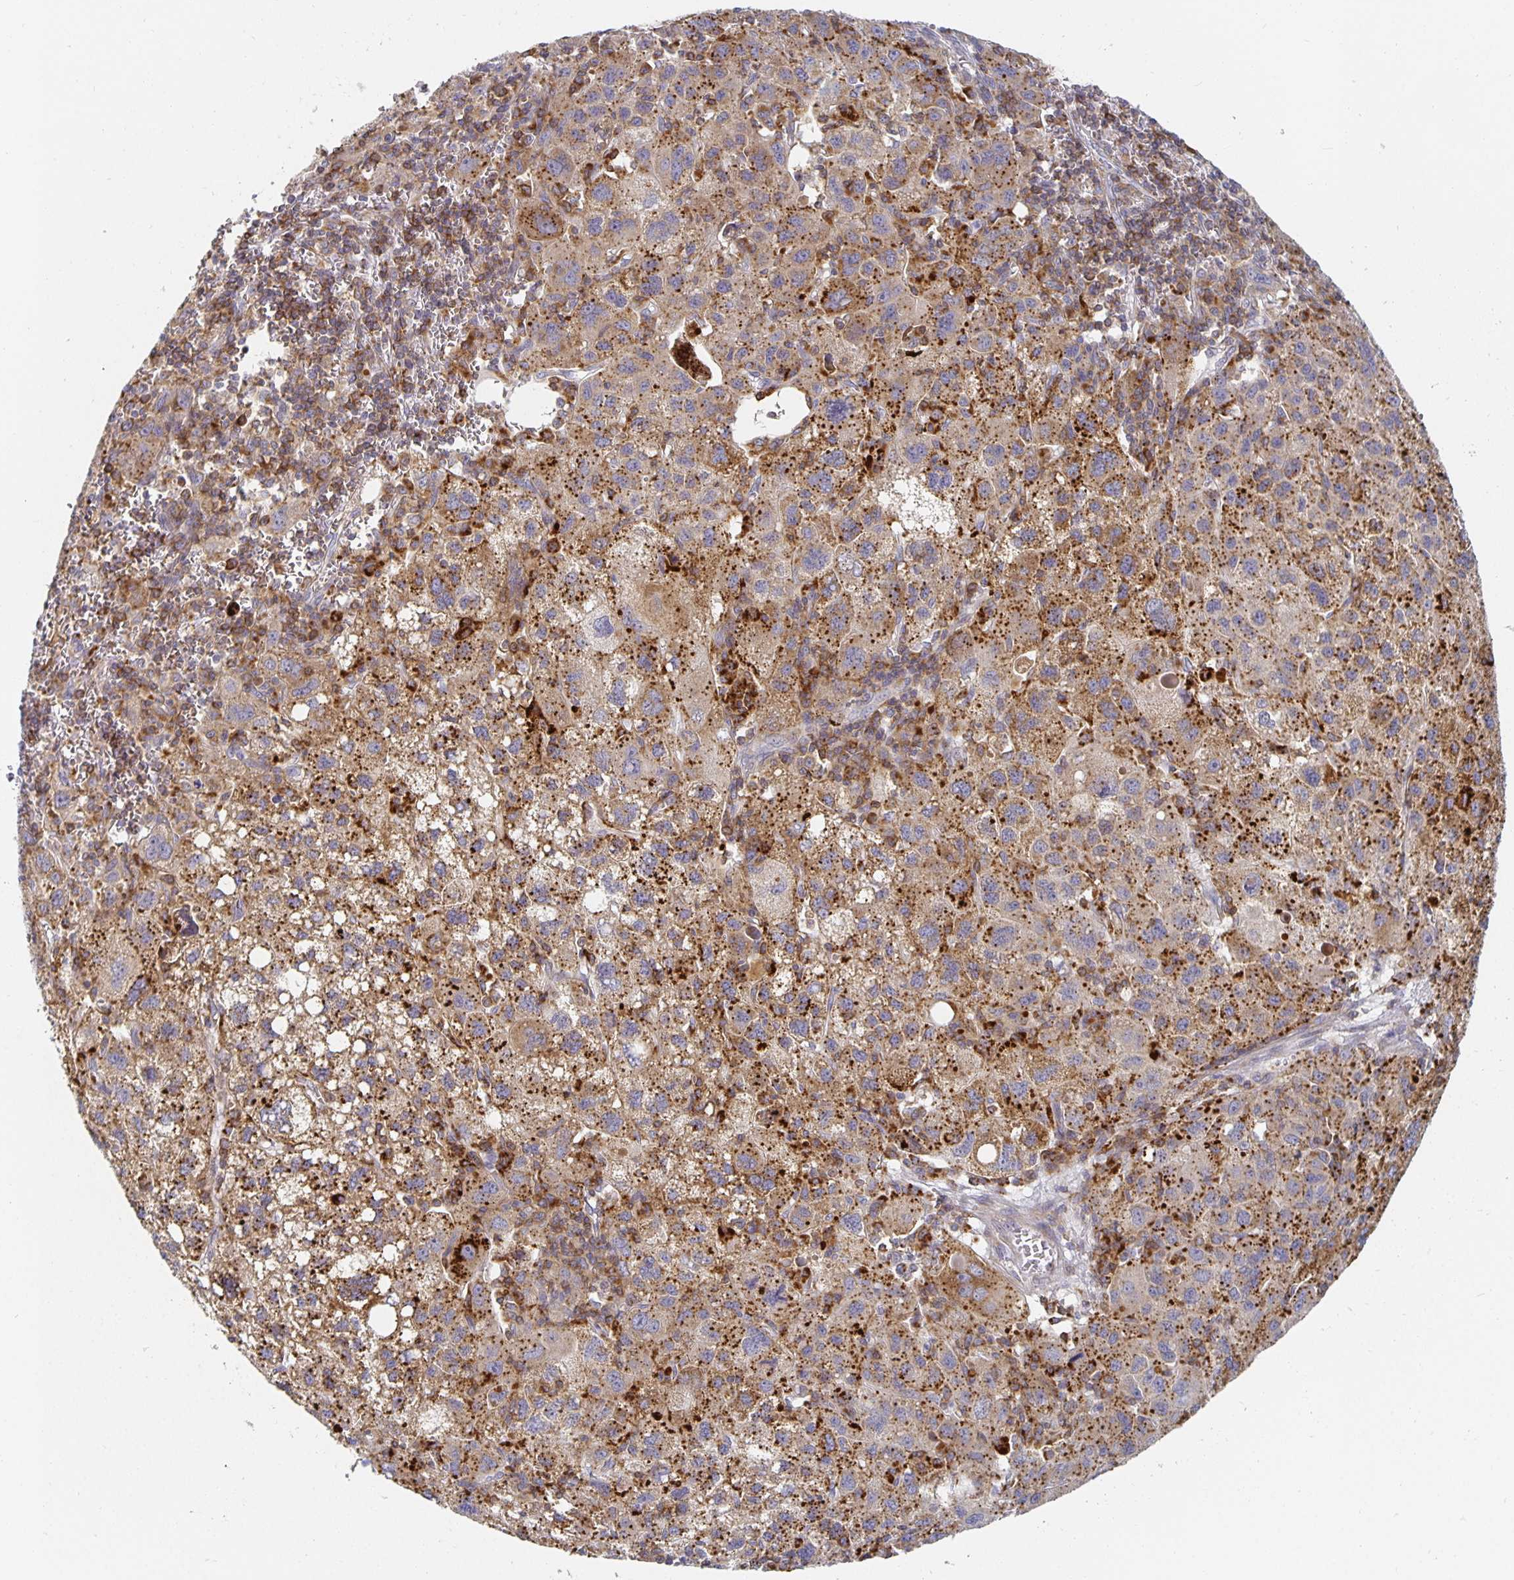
{"staining": {"intensity": "moderate", "quantity": ">75%", "location": "cytoplasmic/membranous"}, "tissue": "liver cancer", "cell_type": "Tumor cells", "image_type": "cancer", "snomed": [{"axis": "morphology", "description": "Carcinoma, Hepatocellular, NOS"}, {"axis": "topography", "description": "Liver"}], "caption": "A medium amount of moderate cytoplasmic/membranous expression is identified in approximately >75% of tumor cells in liver hepatocellular carcinoma tissue.", "gene": "NOMO1", "patient": {"sex": "female", "age": 77}}